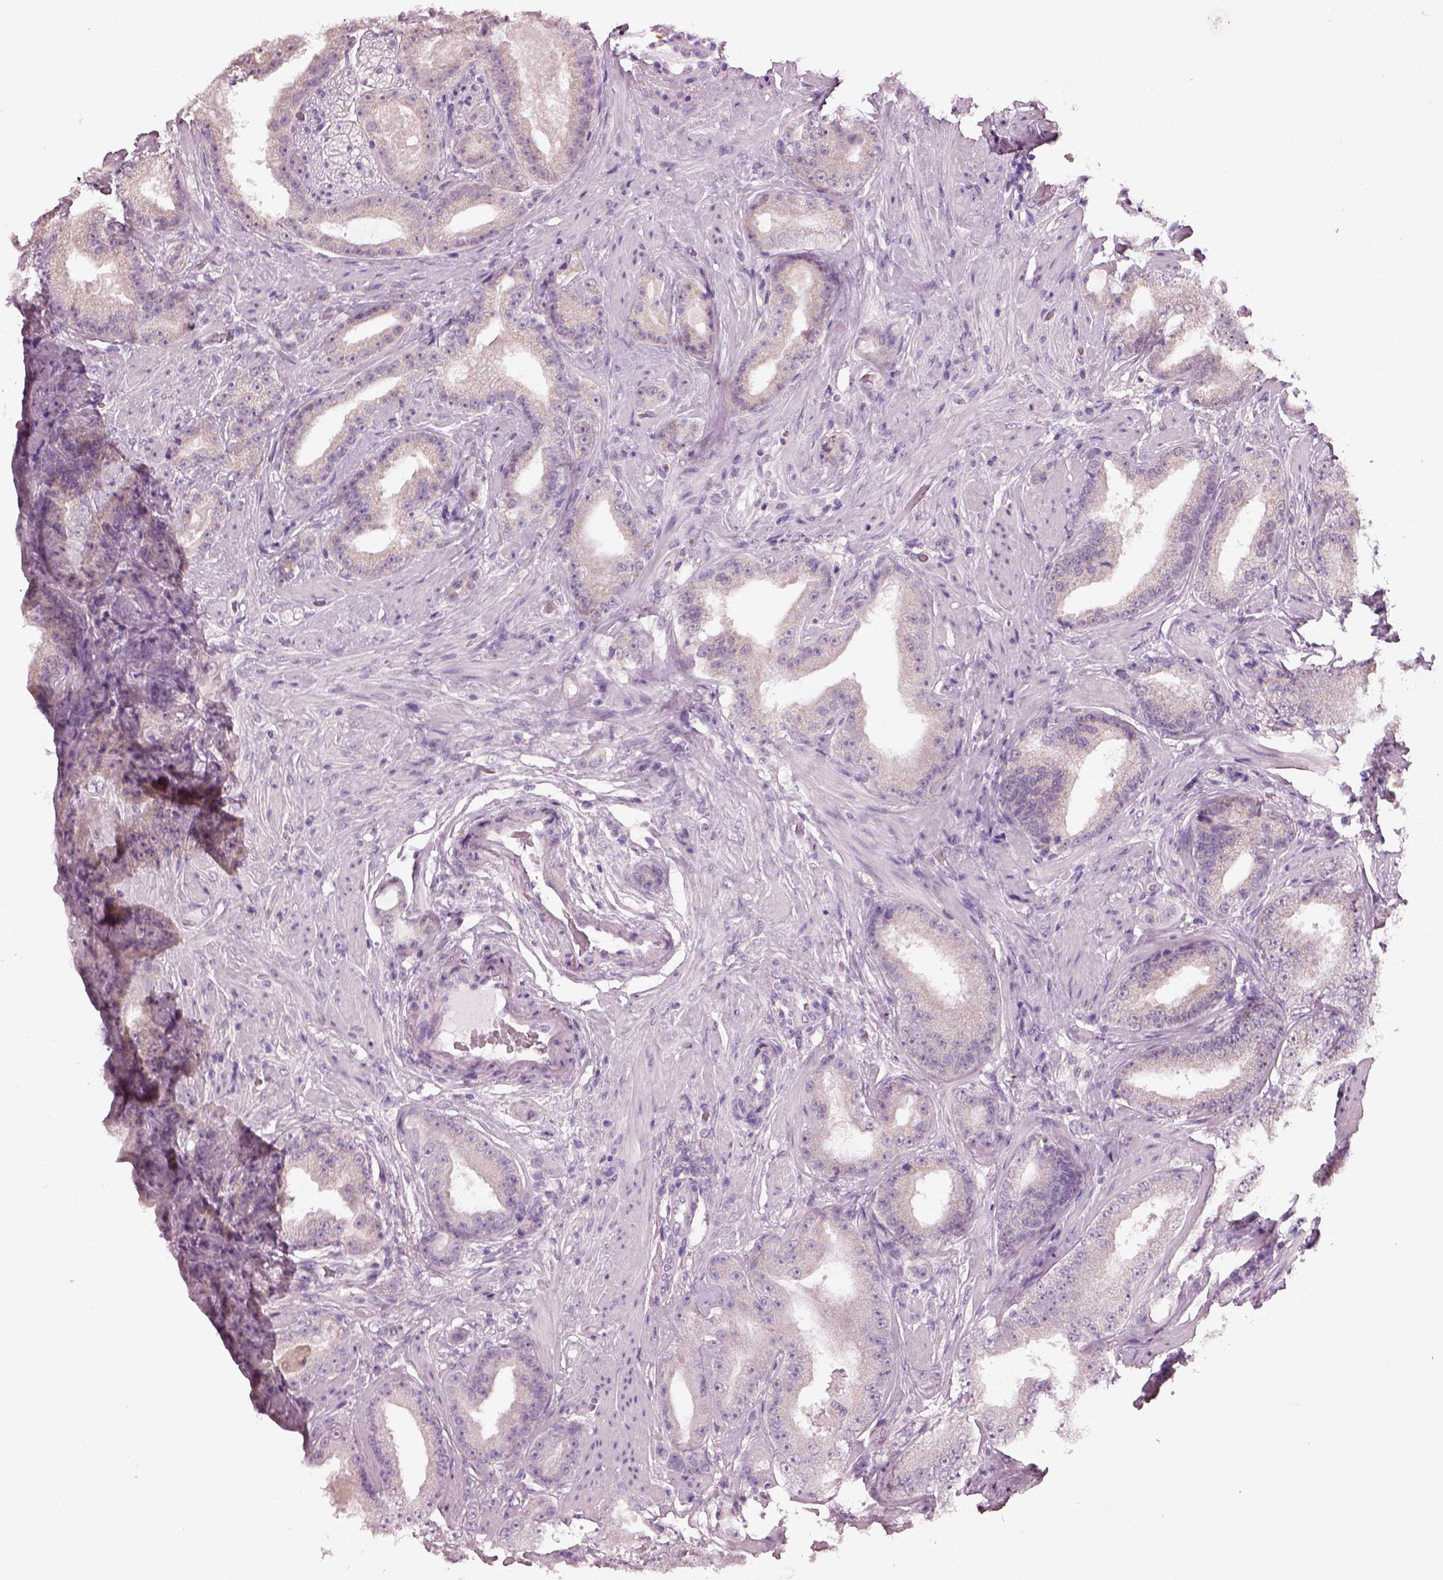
{"staining": {"intensity": "weak", "quantity": "<25%", "location": "cytoplasmic/membranous"}, "tissue": "prostate cancer", "cell_type": "Tumor cells", "image_type": "cancer", "snomed": [{"axis": "morphology", "description": "Adenocarcinoma, Low grade"}, {"axis": "topography", "description": "Prostate"}], "caption": "Prostate adenocarcinoma (low-grade) was stained to show a protein in brown. There is no significant positivity in tumor cells.", "gene": "ELSPBP1", "patient": {"sex": "male", "age": 60}}